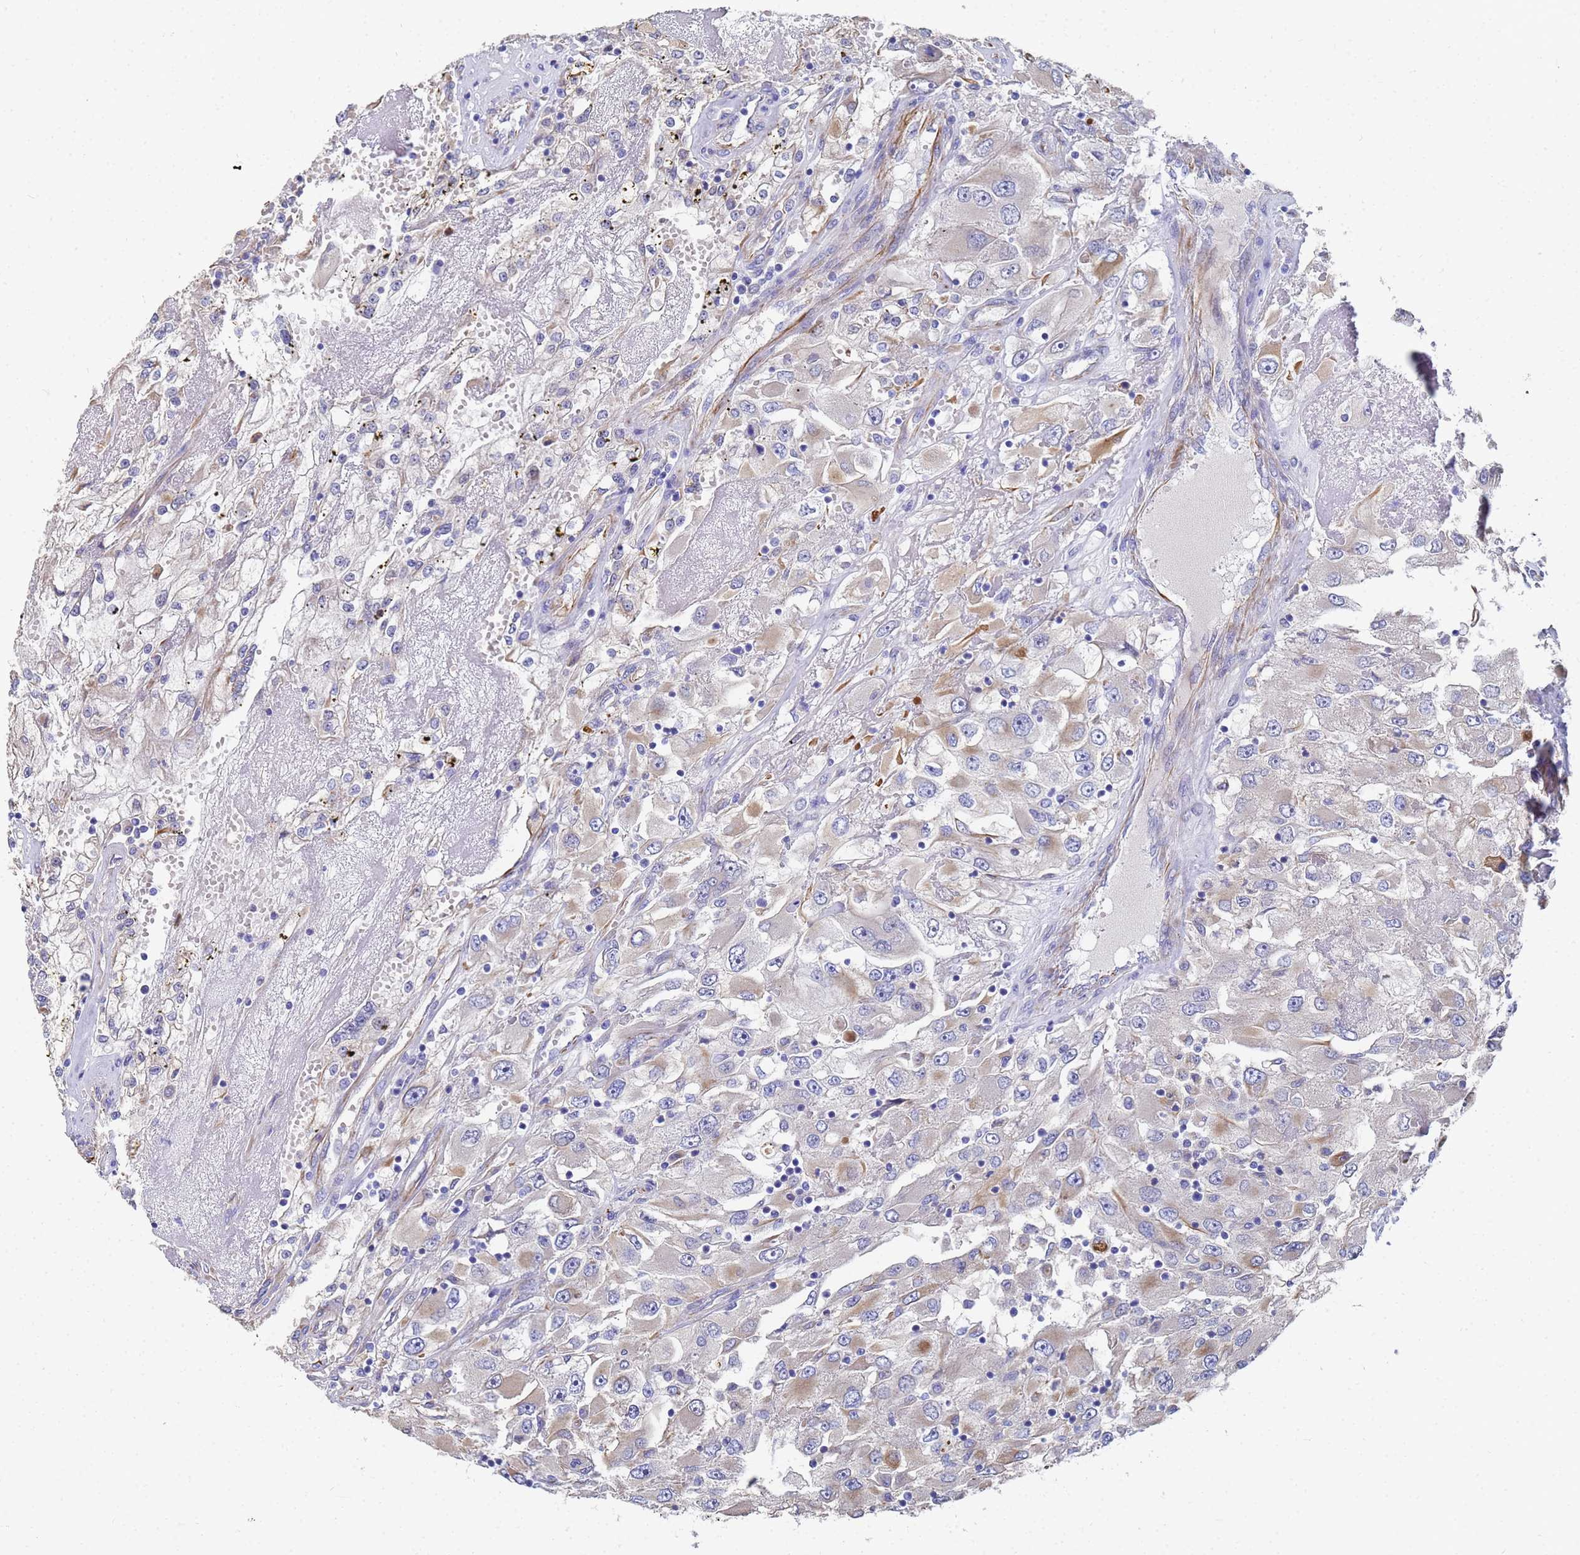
{"staining": {"intensity": "moderate", "quantity": "<25%", "location": "cytoplasmic/membranous"}, "tissue": "renal cancer", "cell_type": "Tumor cells", "image_type": "cancer", "snomed": [{"axis": "morphology", "description": "Adenocarcinoma, NOS"}, {"axis": "topography", "description": "Kidney"}], "caption": "High-magnification brightfield microscopy of renal cancer (adenocarcinoma) stained with DAB (brown) and counterstained with hematoxylin (blue). tumor cells exhibit moderate cytoplasmic/membranous staining is present in approximately<25% of cells.", "gene": "SYT13", "patient": {"sex": "female", "age": 52}}